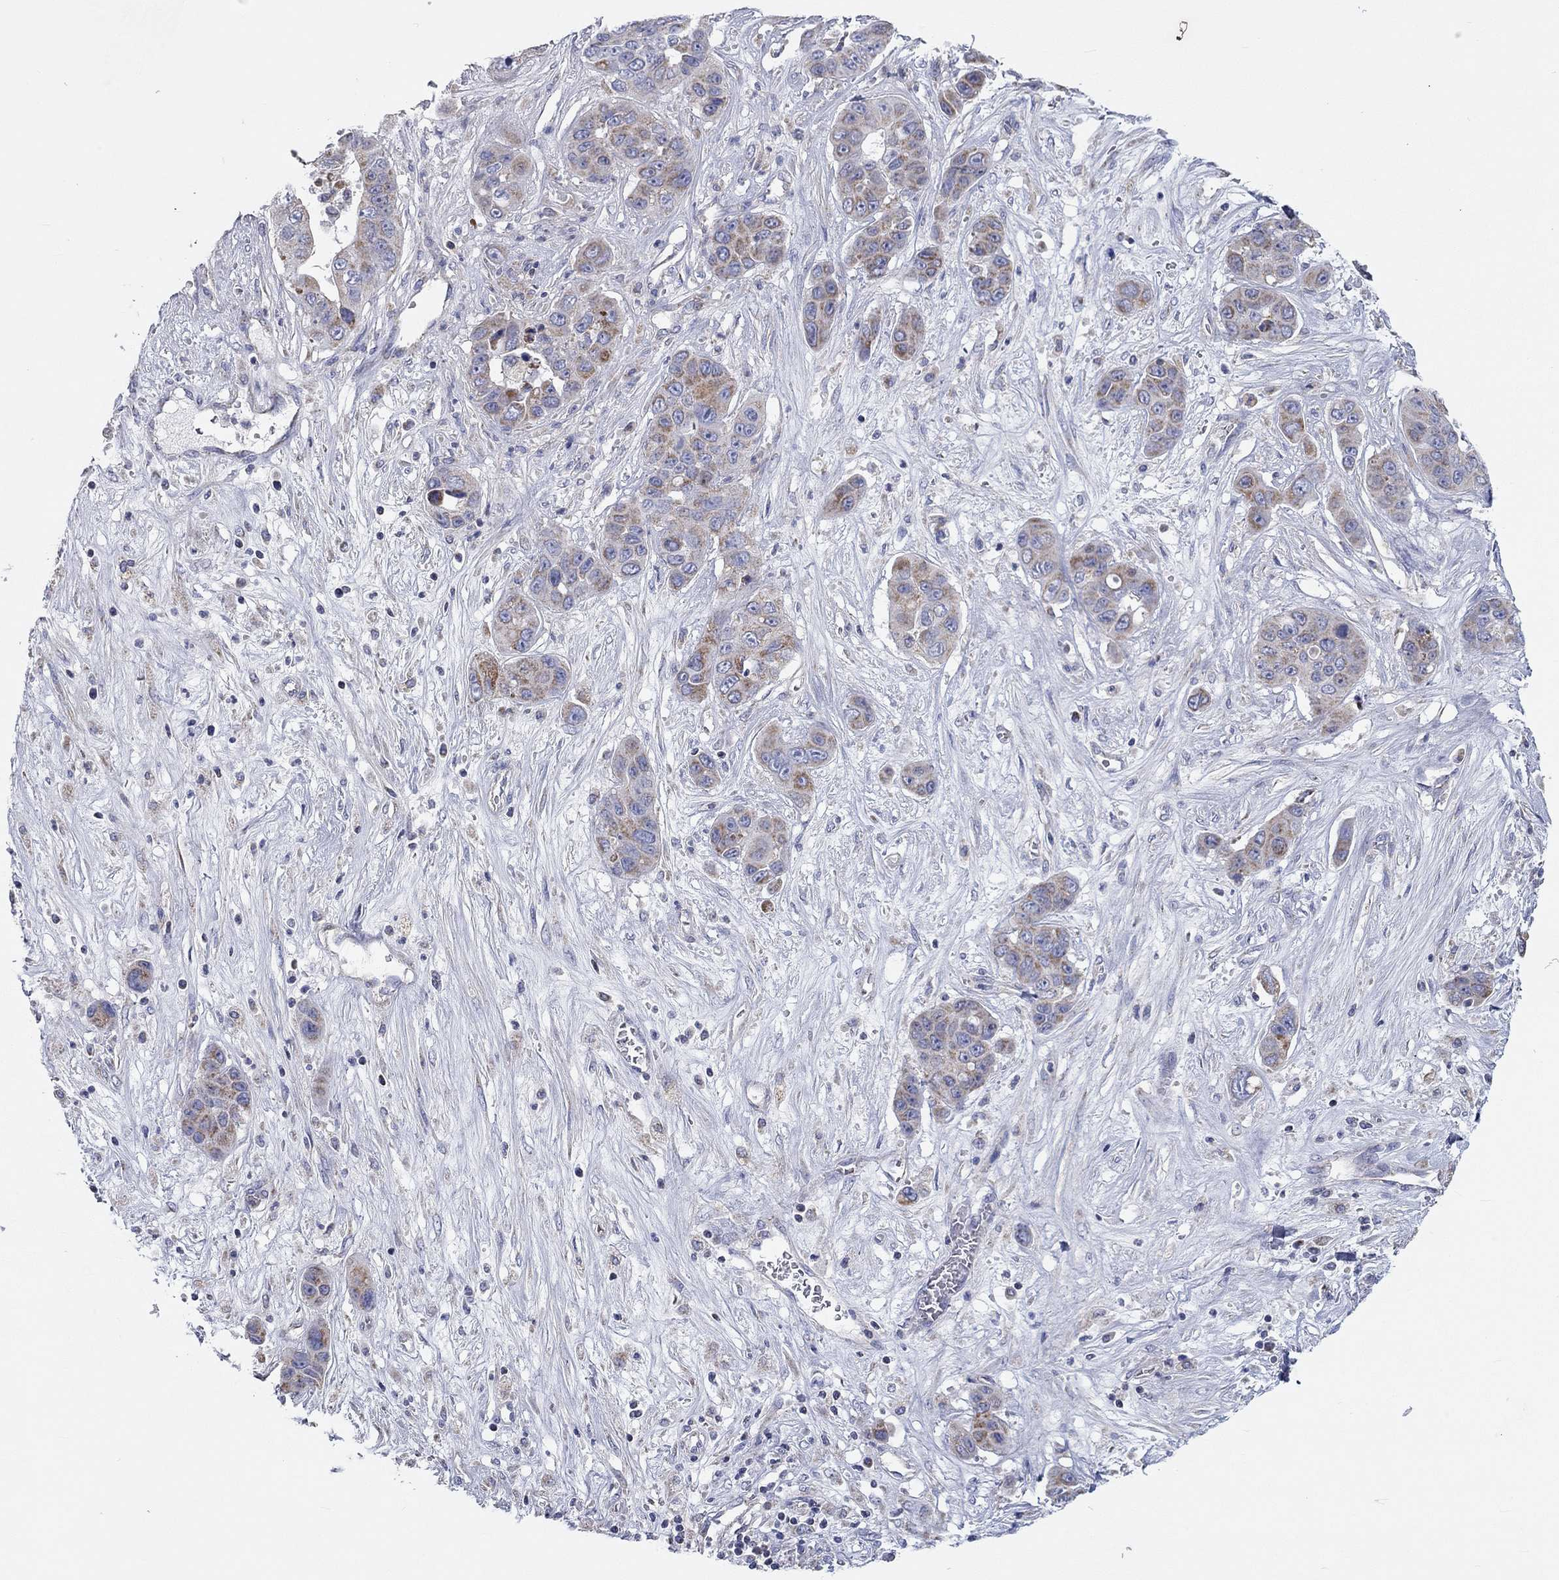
{"staining": {"intensity": "moderate", "quantity": "<25%", "location": "cytoplasmic/membranous"}, "tissue": "liver cancer", "cell_type": "Tumor cells", "image_type": "cancer", "snomed": [{"axis": "morphology", "description": "Cholangiocarcinoma"}, {"axis": "topography", "description": "Liver"}], "caption": "A high-resolution image shows IHC staining of liver cancer (cholangiocarcinoma), which demonstrates moderate cytoplasmic/membranous staining in about <25% of tumor cells. Using DAB (brown) and hematoxylin (blue) stains, captured at high magnification using brightfield microscopy.", "gene": "RCAN1", "patient": {"sex": "female", "age": 52}}